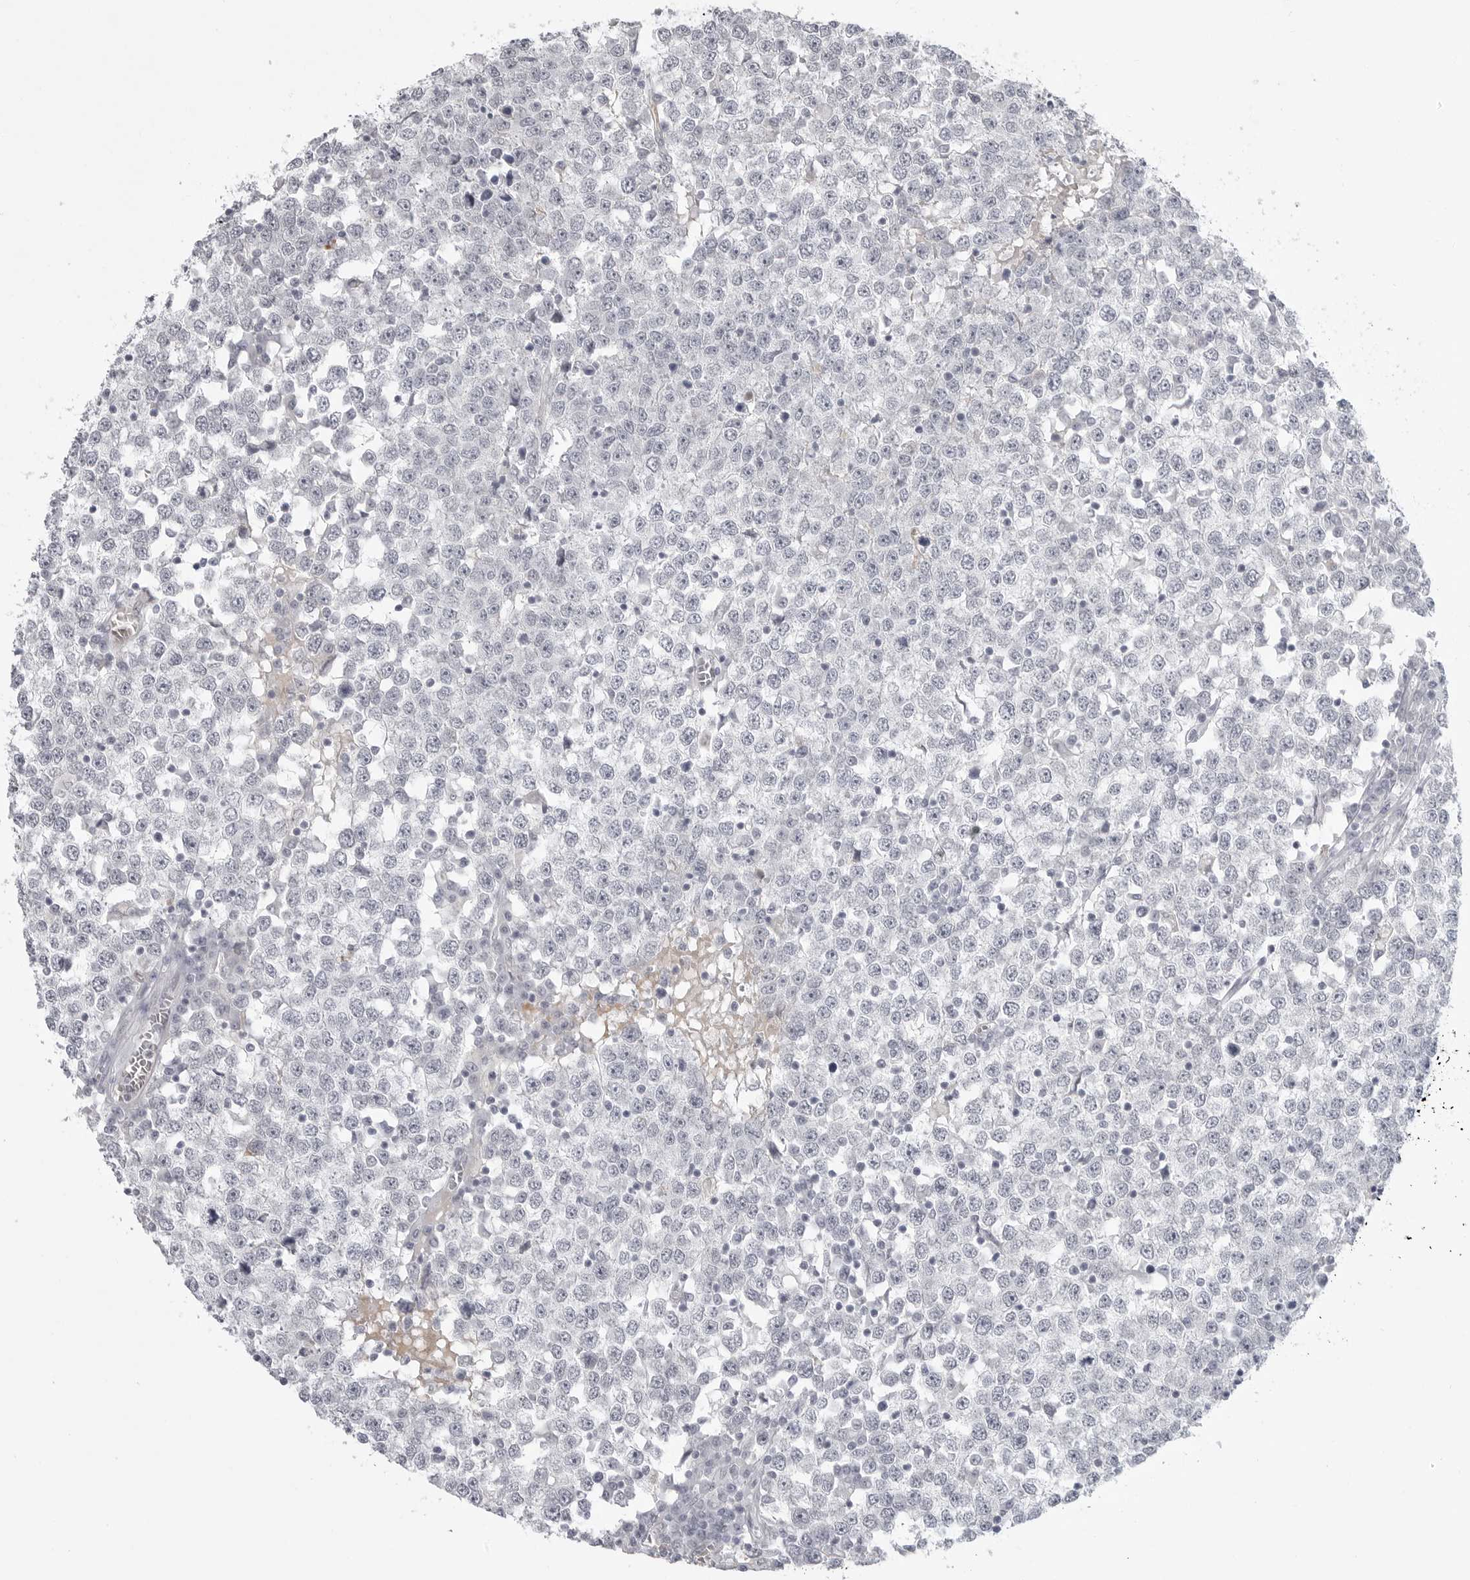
{"staining": {"intensity": "negative", "quantity": "none", "location": "none"}, "tissue": "testis cancer", "cell_type": "Tumor cells", "image_type": "cancer", "snomed": [{"axis": "morphology", "description": "Seminoma, NOS"}, {"axis": "topography", "description": "Testis"}], "caption": "Immunohistochemical staining of human seminoma (testis) reveals no significant expression in tumor cells.", "gene": "TCTN3", "patient": {"sex": "male", "age": 65}}